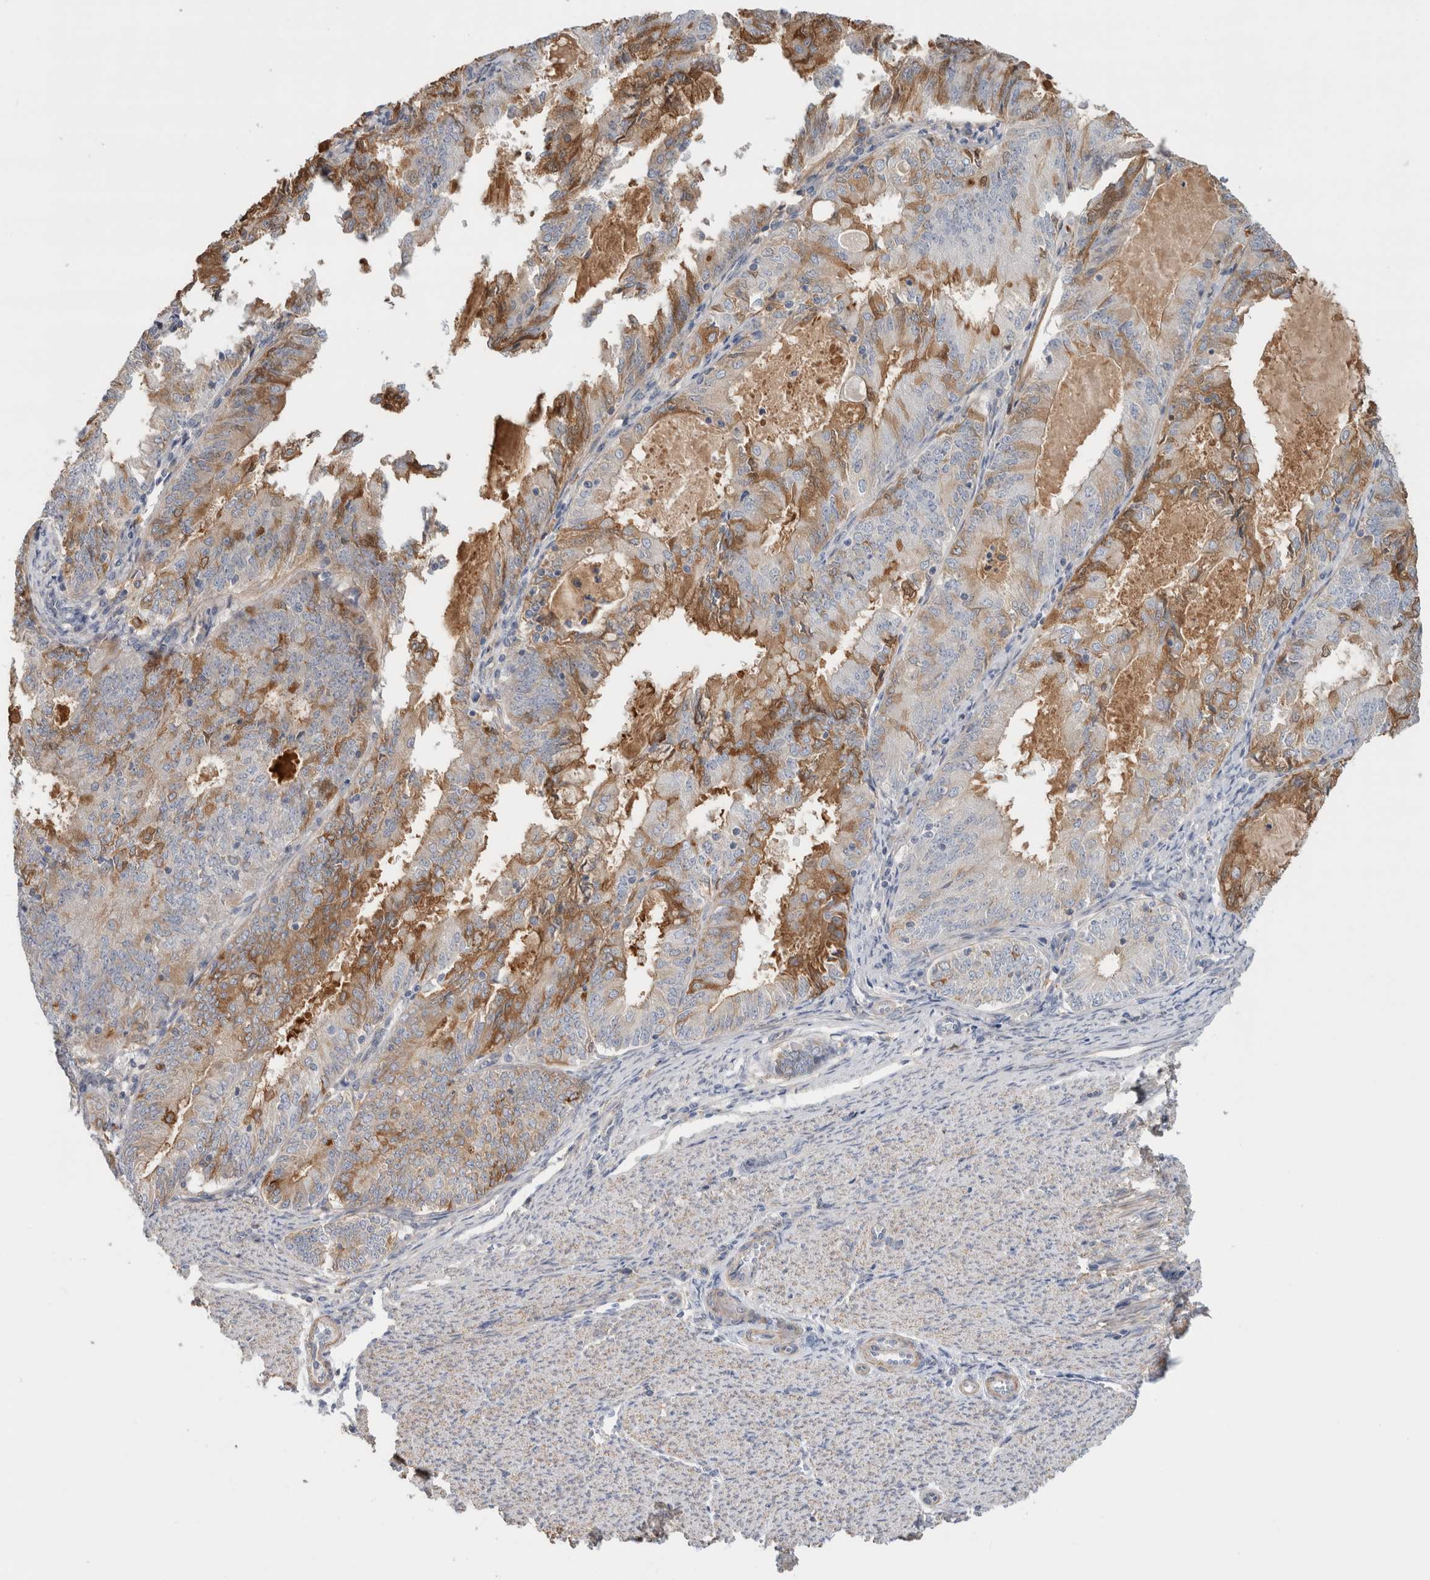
{"staining": {"intensity": "strong", "quantity": "25%-75%", "location": "cytoplasmic/membranous"}, "tissue": "endometrial cancer", "cell_type": "Tumor cells", "image_type": "cancer", "snomed": [{"axis": "morphology", "description": "Adenocarcinoma, NOS"}, {"axis": "topography", "description": "Endometrium"}], "caption": "Protein staining of endometrial cancer tissue exhibits strong cytoplasmic/membranous expression in approximately 25%-75% of tumor cells. Using DAB (brown) and hematoxylin (blue) stains, captured at high magnification using brightfield microscopy.", "gene": "CFI", "patient": {"sex": "female", "age": 57}}